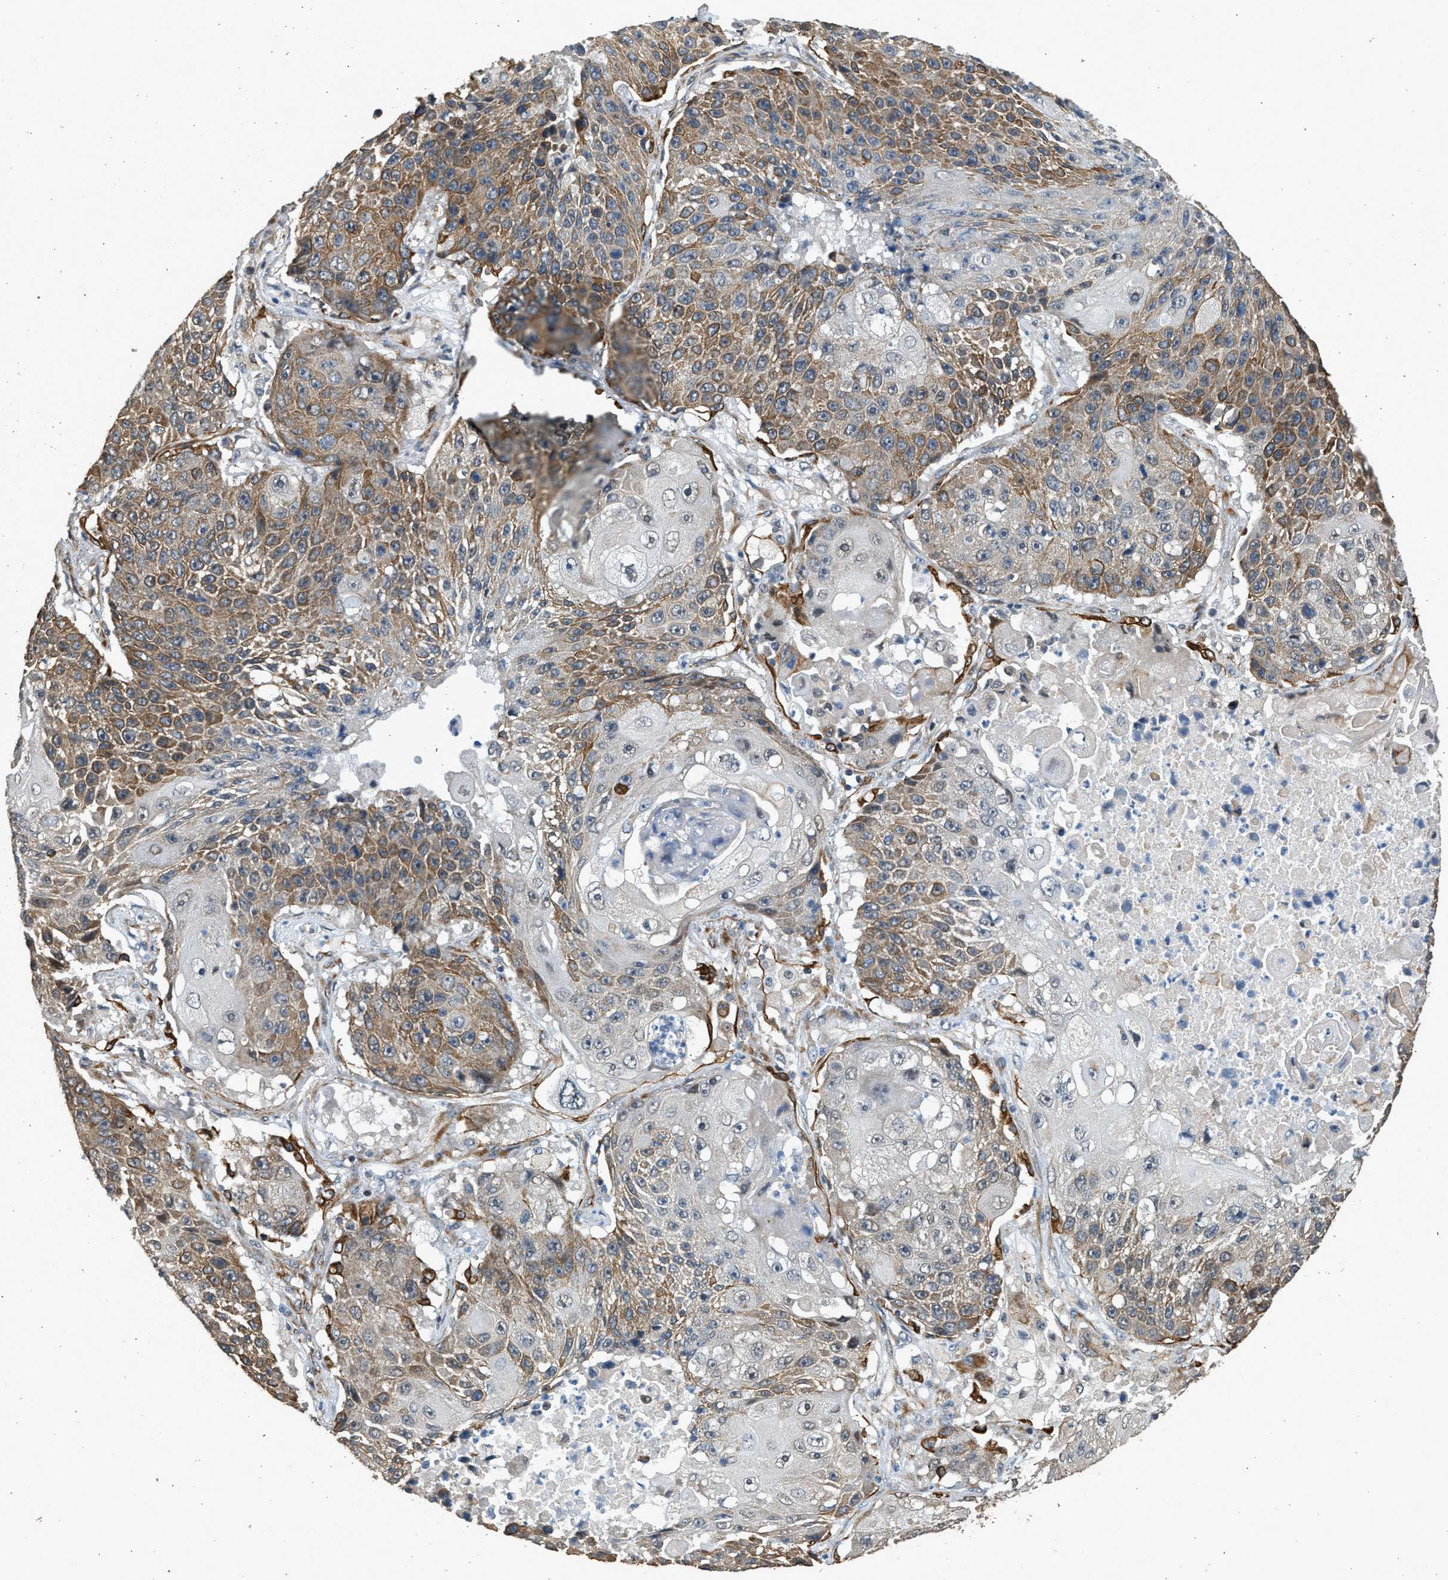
{"staining": {"intensity": "moderate", "quantity": "25%-75%", "location": "cytoplasmic/membranous"}, "tissue": "lung cancer", "cell_type": "Tumor cells", "image_type": "cancer", "snomed": [{"axis": "morphology", "description": "Squamous cell carcinoma, NOS"}, {"axis": "topography", "description": "Lung"}], "caption": "Lung cancer tissue exhibits moderate cytoplasmic/membranous expression in approximately 25%-75% of tumor cells Nuclei are stained in blue.", "gene": "PCLO", "patient": {"sex": "male", "age": 61}}